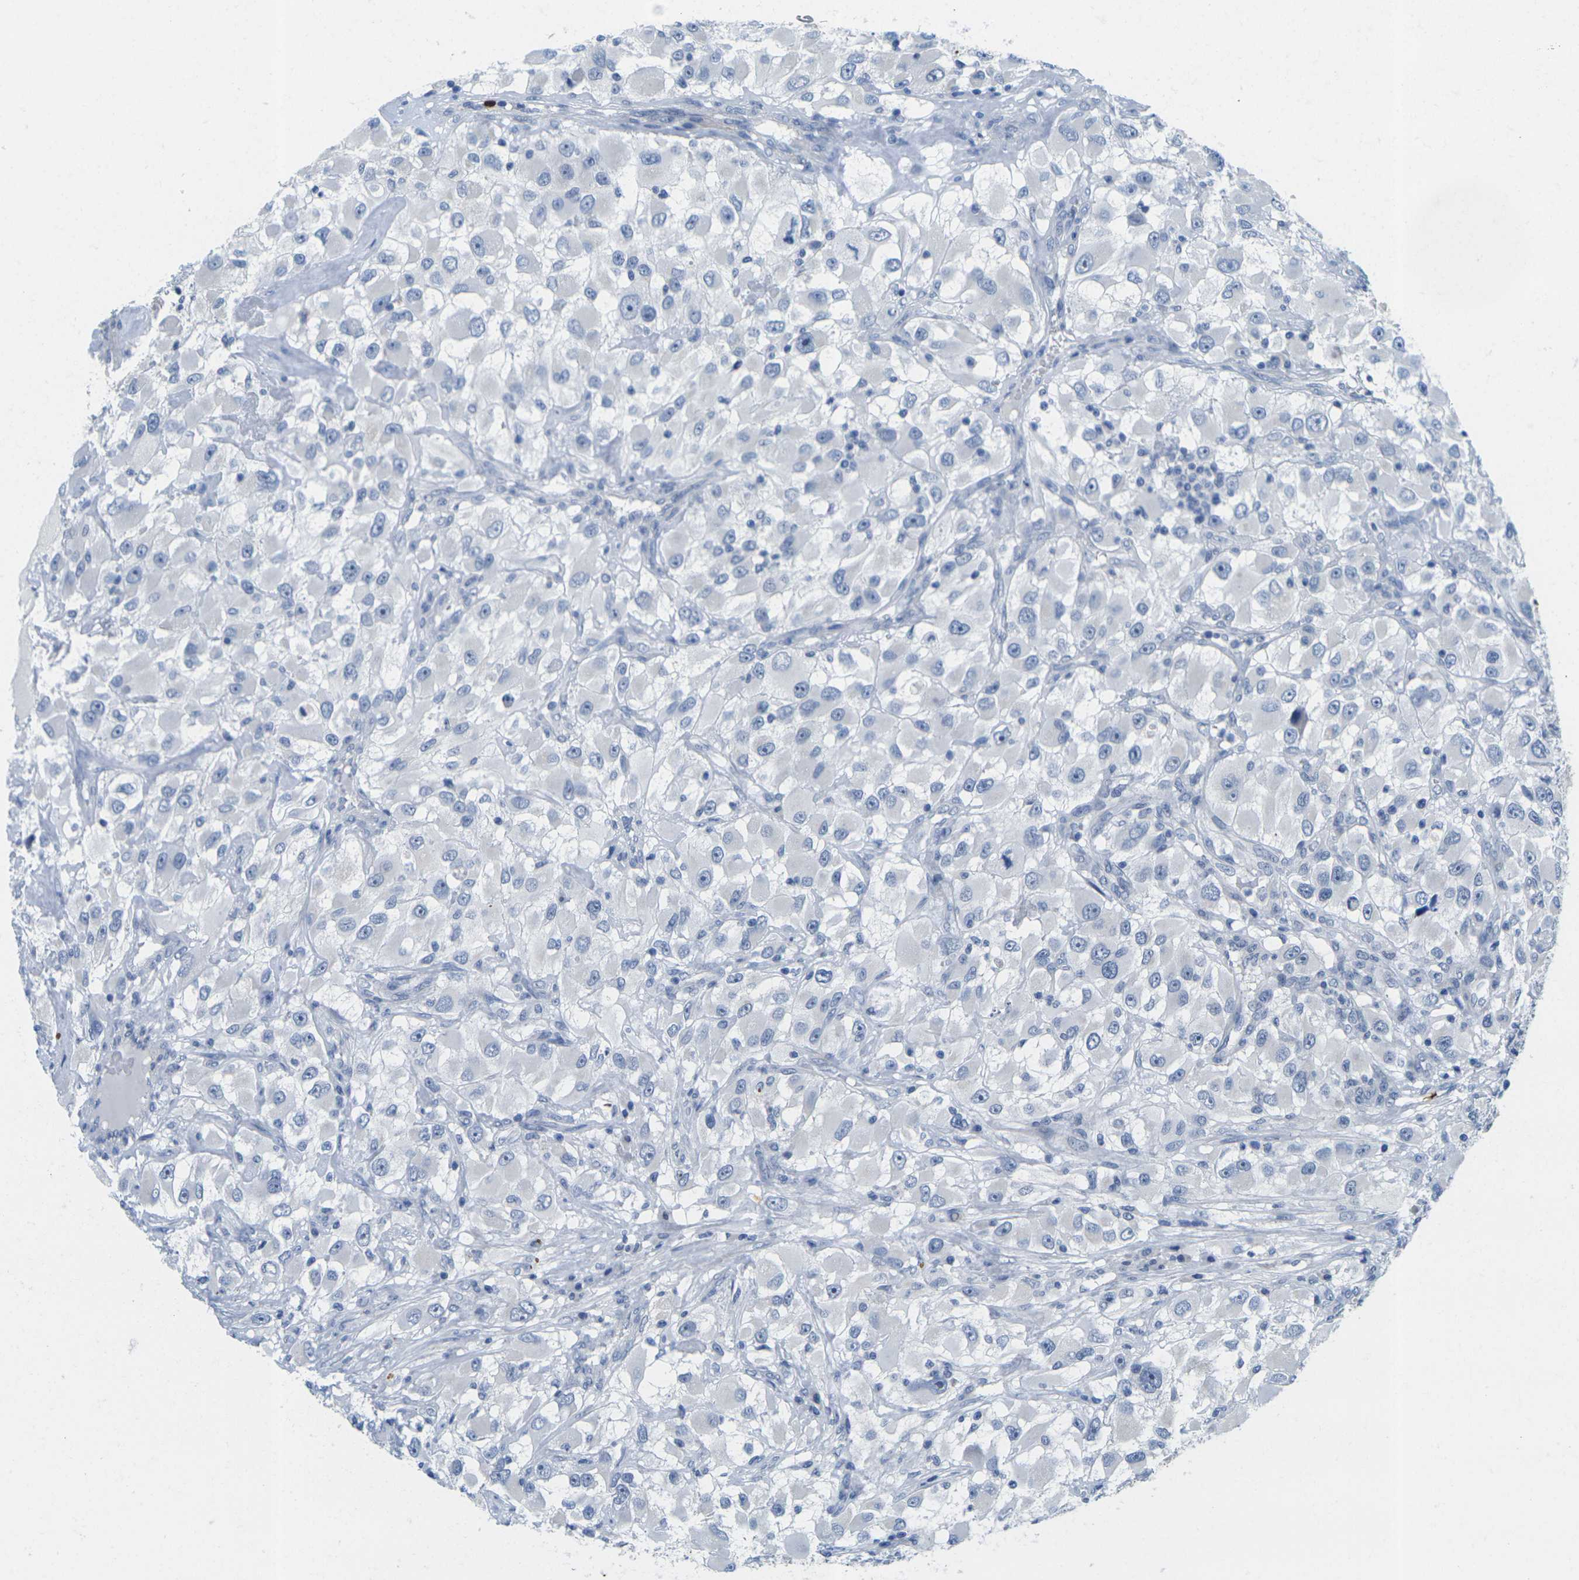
{"staining": {"intensity": "negative", "quantity": "none", "location": "none"}, "tissue": "renal cancer", "cell_type": "Tumor cells", "image_type": "cancer", "snomed": [{"axis": "morphology", "description": "Adenocarcinoma, NOS"}, {"axis": "topography", "description": "Kidney"}], "caption": "High magnification brightfield microscopy of adenocarcinoma (renal) stained with DAB (3,3'-diaminobenzidine) (brown) and counterstained with hematoxylin (blue): tumor cells show no significant staining. (Brightfield microscopy of DAB (3,3'-diaminobenzidine) immunohistochemistry at high magnification).", "gene": "GPR15", "patient": {"sex": "female", "age": 52}}